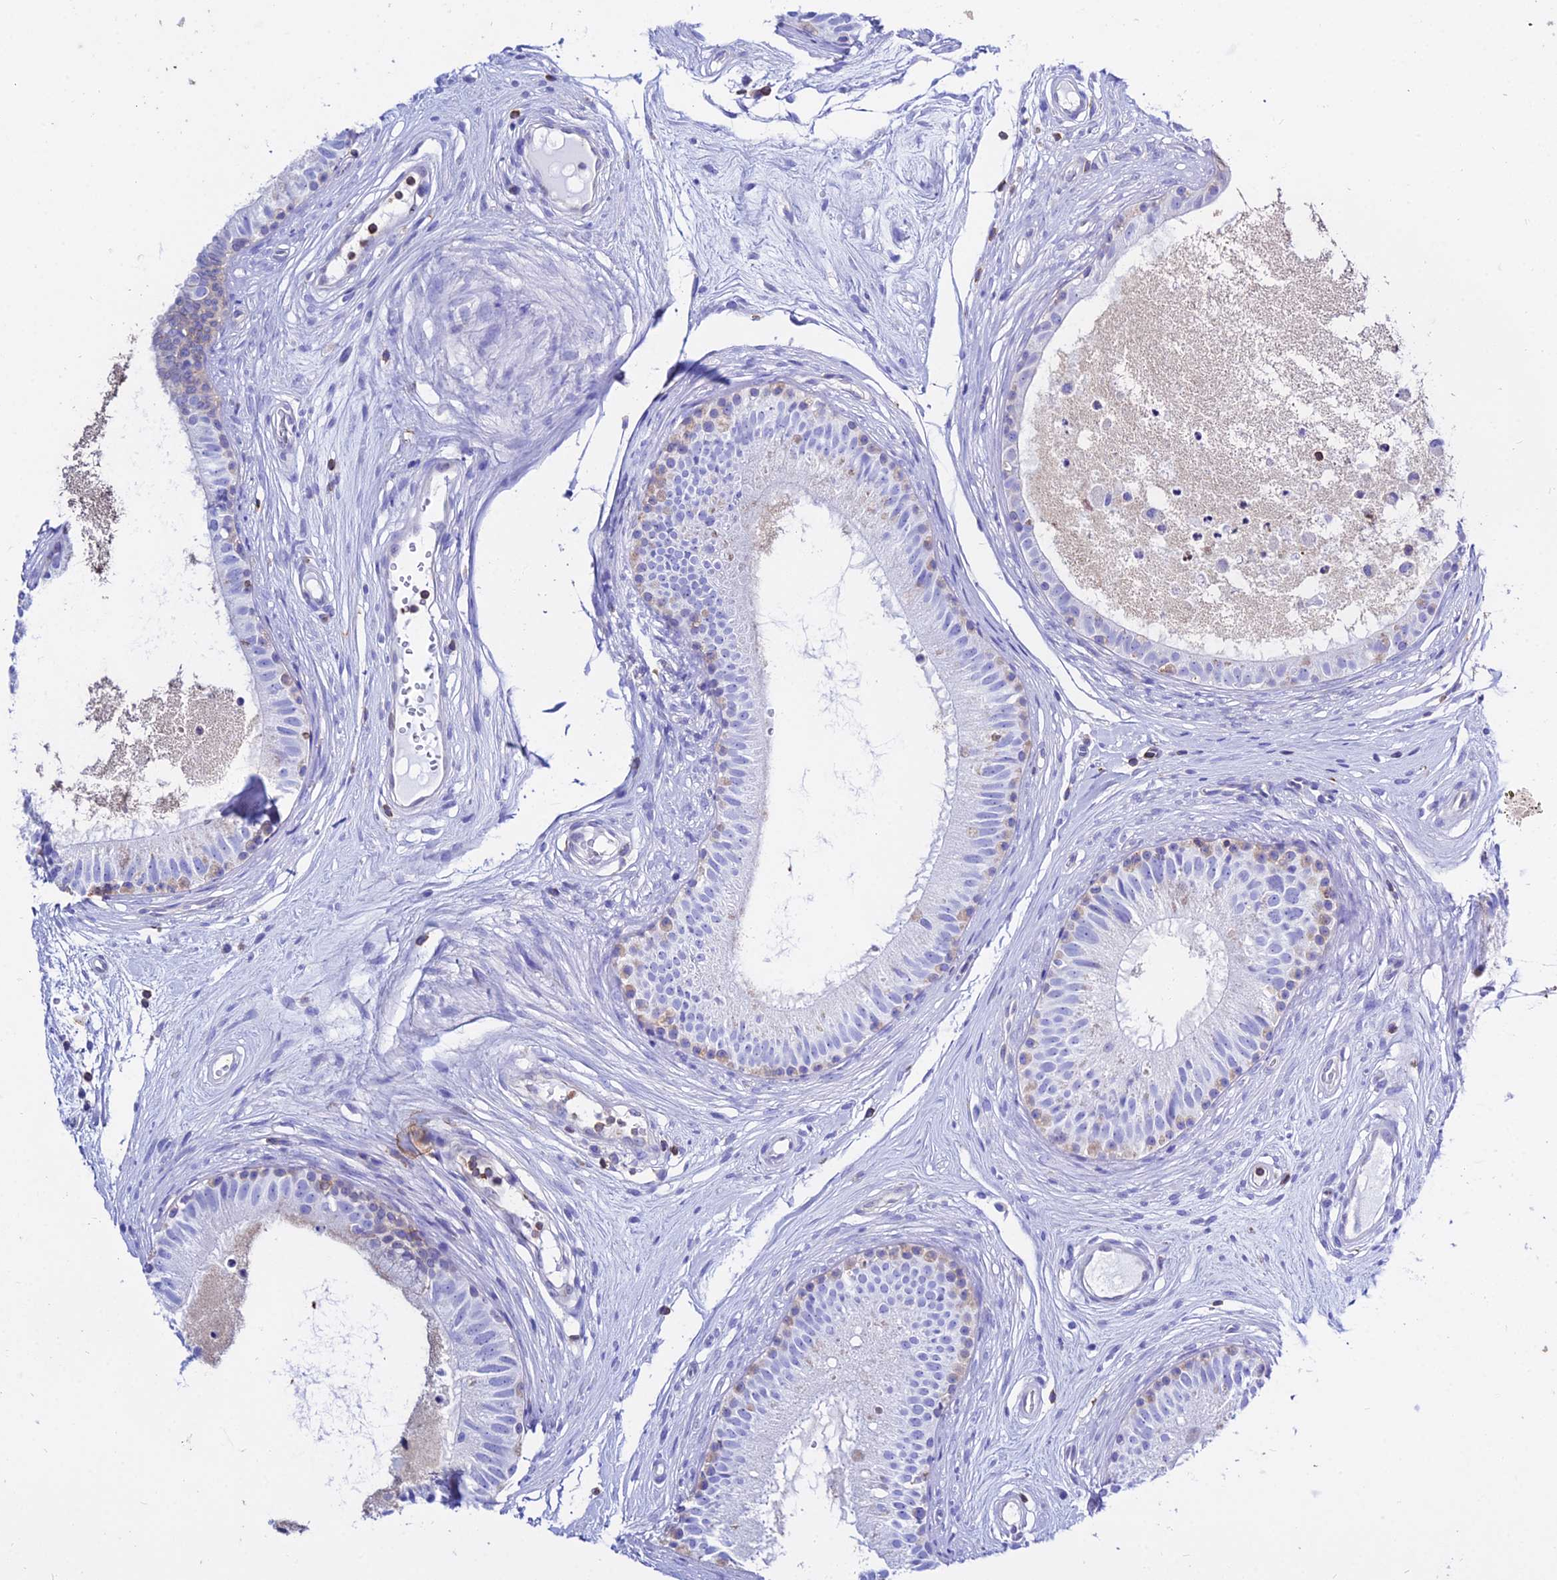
{"staining": {"intensity": "negative", "quantity": "none", "location": "none"}, "tissue": "epididymis", "cell_type": "Glandular cells", "image_type": "normal", "snomed": [{"axis": "morphology", "description": "Normal tissue, NOS"}, {"axis": "topography", "description": "Epididymis"}], "caption": "Unremarkable epididymis was stained to show a protein in brown. There is no significant staining in glandular cells.", "gene": "S100A16", "patient": {"sex": "male", "age": 74}}